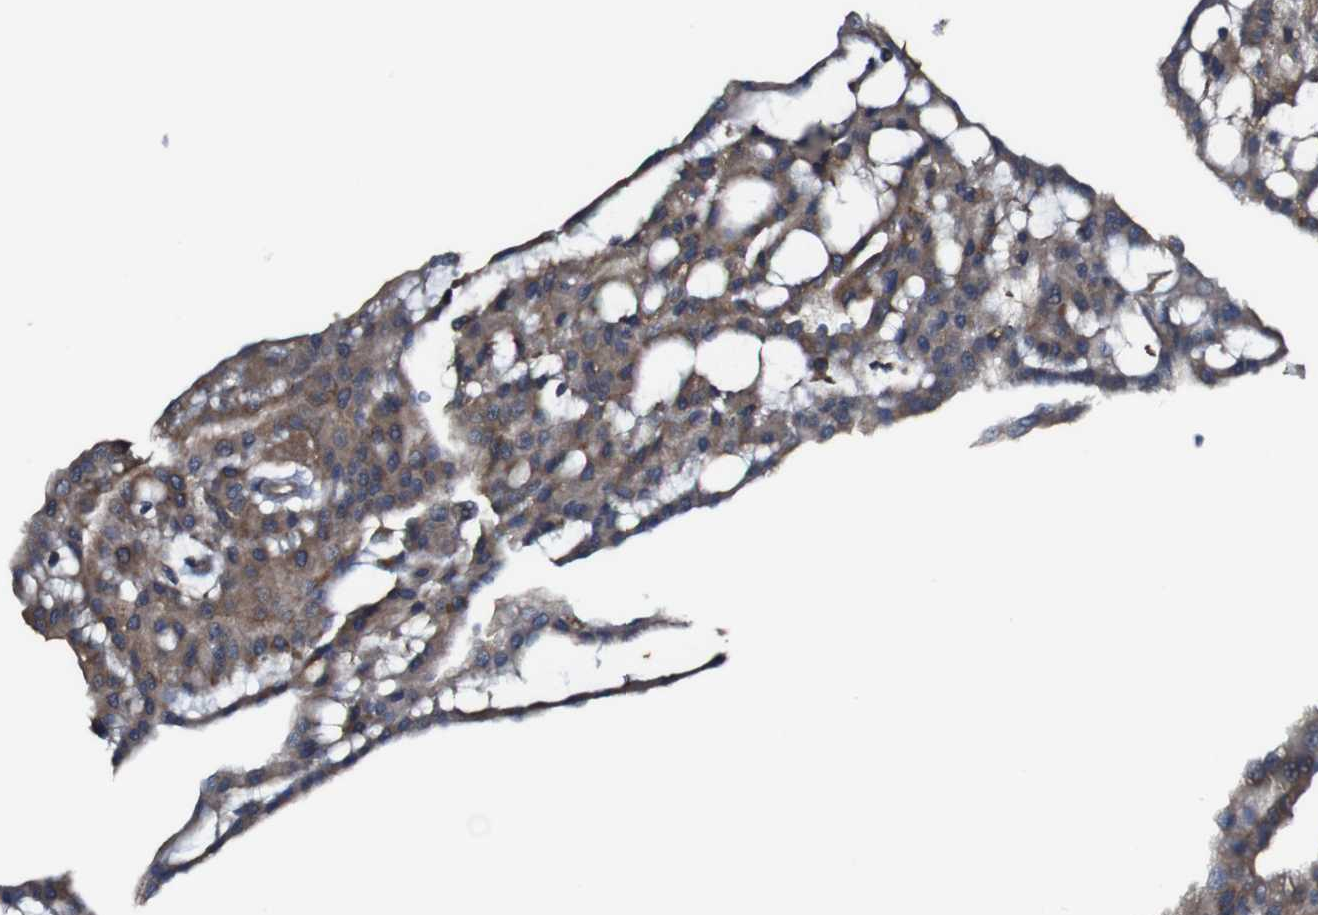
{"staining": {"intensity": "moderate", "quantity": ">75%", "location": "cytoplasmic/membranous"}, "tissue": "renal cancer", "cell_type": "Tumor cells", "image_type": "cancer", "snomed": [{"axis": "morphology", "description": "Adenocarcinoma, NOS"}, {"axis": "topography", "description": "Kidney"}], "caption": "Protein positivity by immunohistochemistry displays moderate cytoplasmic/membranous positivity in about >75% of tumor cells in renal adenocarcinoma.", "gene": "PCOLCE2", "patient": {"sex": "male", "age": 63}}